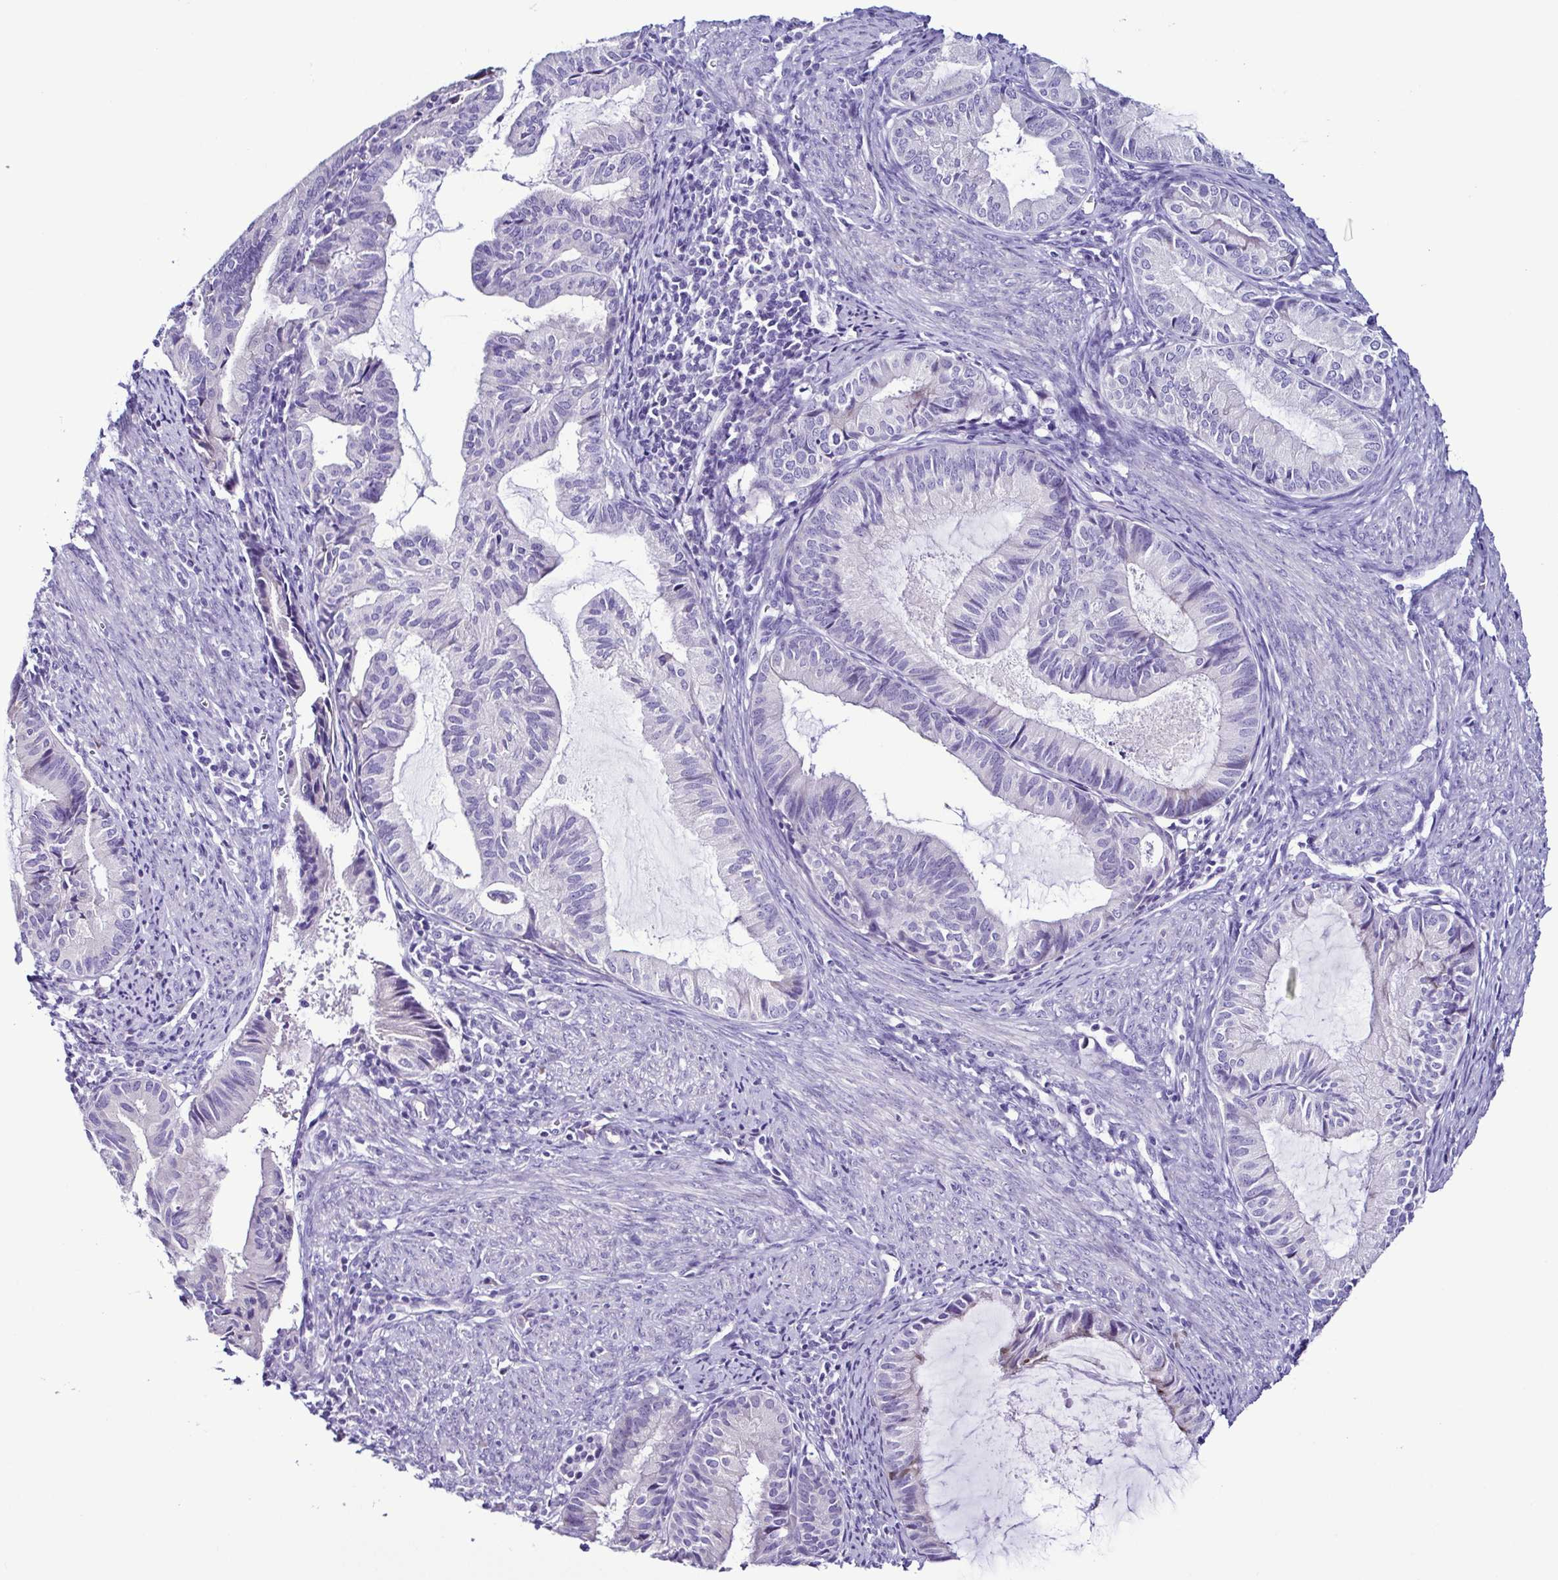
{"staining": {"intensity": "negative", "quantity": "none", "location": "none"}, "tissue": "endometrial cancer", "cell_type": "Tumor cells", "image_type": "cancer", "snomed": [{"axis": "morphology", "description": "Adenocarcinoma, NOS"}, {"axis": "topography", "description": "Endometrium"}], "caption": "High magnification brightfield microscopy of endometrial cancer stained with DAB (brown) and counterstained with hematoxylin (blue): tumor cells show no significant staining.", "gene": "SRL", "patient": {"sex": "female", "age": 86}}